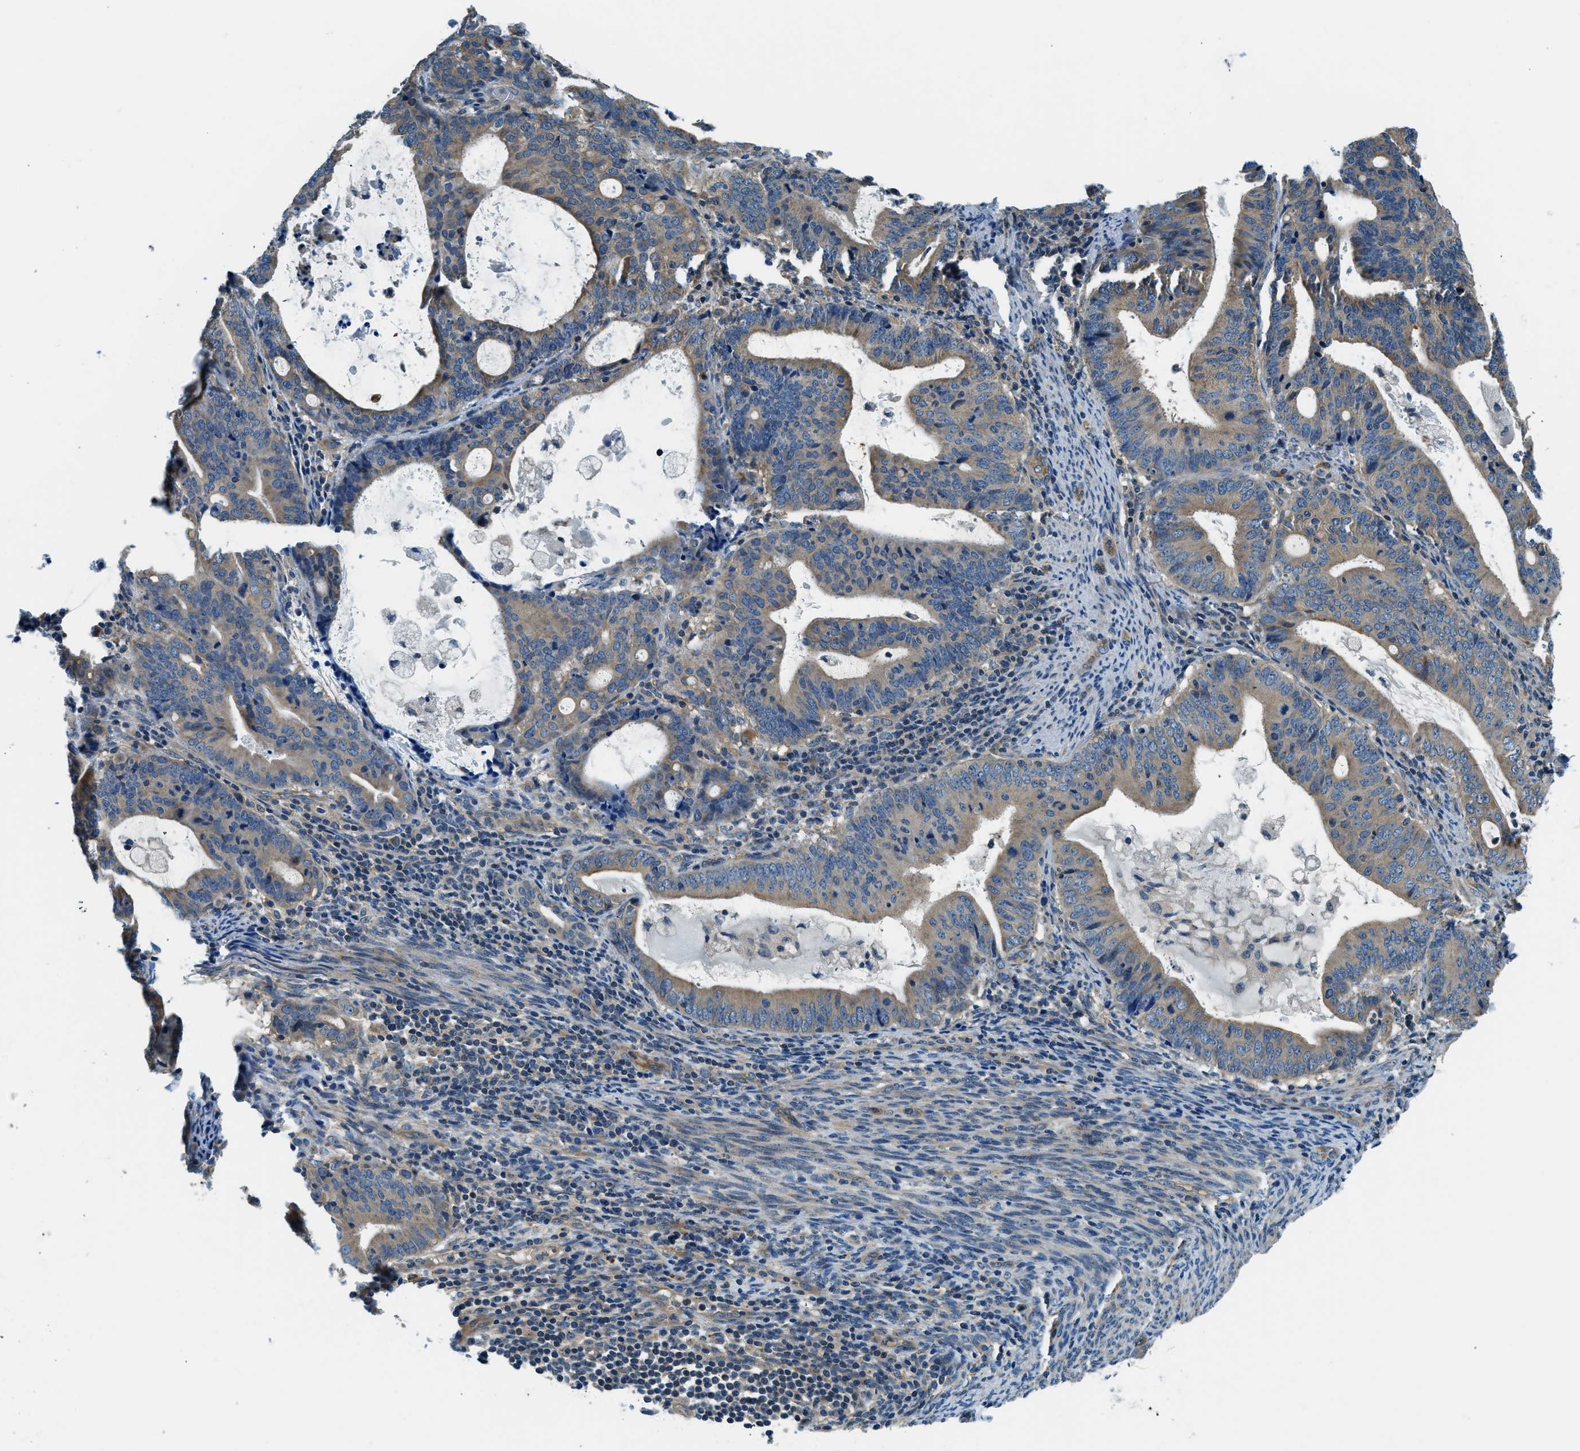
{"staining": {"intensity": "moderate", "quantity": "25%-75%", "location": "cytoplasmic/membranous"}, "tissue": "endometrial cancer", "cell_type": "Tumor cells", "image_type": "cancer", "snomed": [{"axis": "morphology", "description": "Adenocarcinoma, NOS"}, {"axis": "topography", "description": "Uterus"}], "caption": "Immunohistochemical staining of human adenocarcinoma (endometrial) shows moderate cytoplasmic/membranous protein positivity in about 25%-75% of tumor cells. (Stains: DAB in brown, nuclei in blue, Microscopy: brightfield microscopy at high magnification).", "gene": "SLC19A2", "patient": {"sex": "female", "age": 83}}